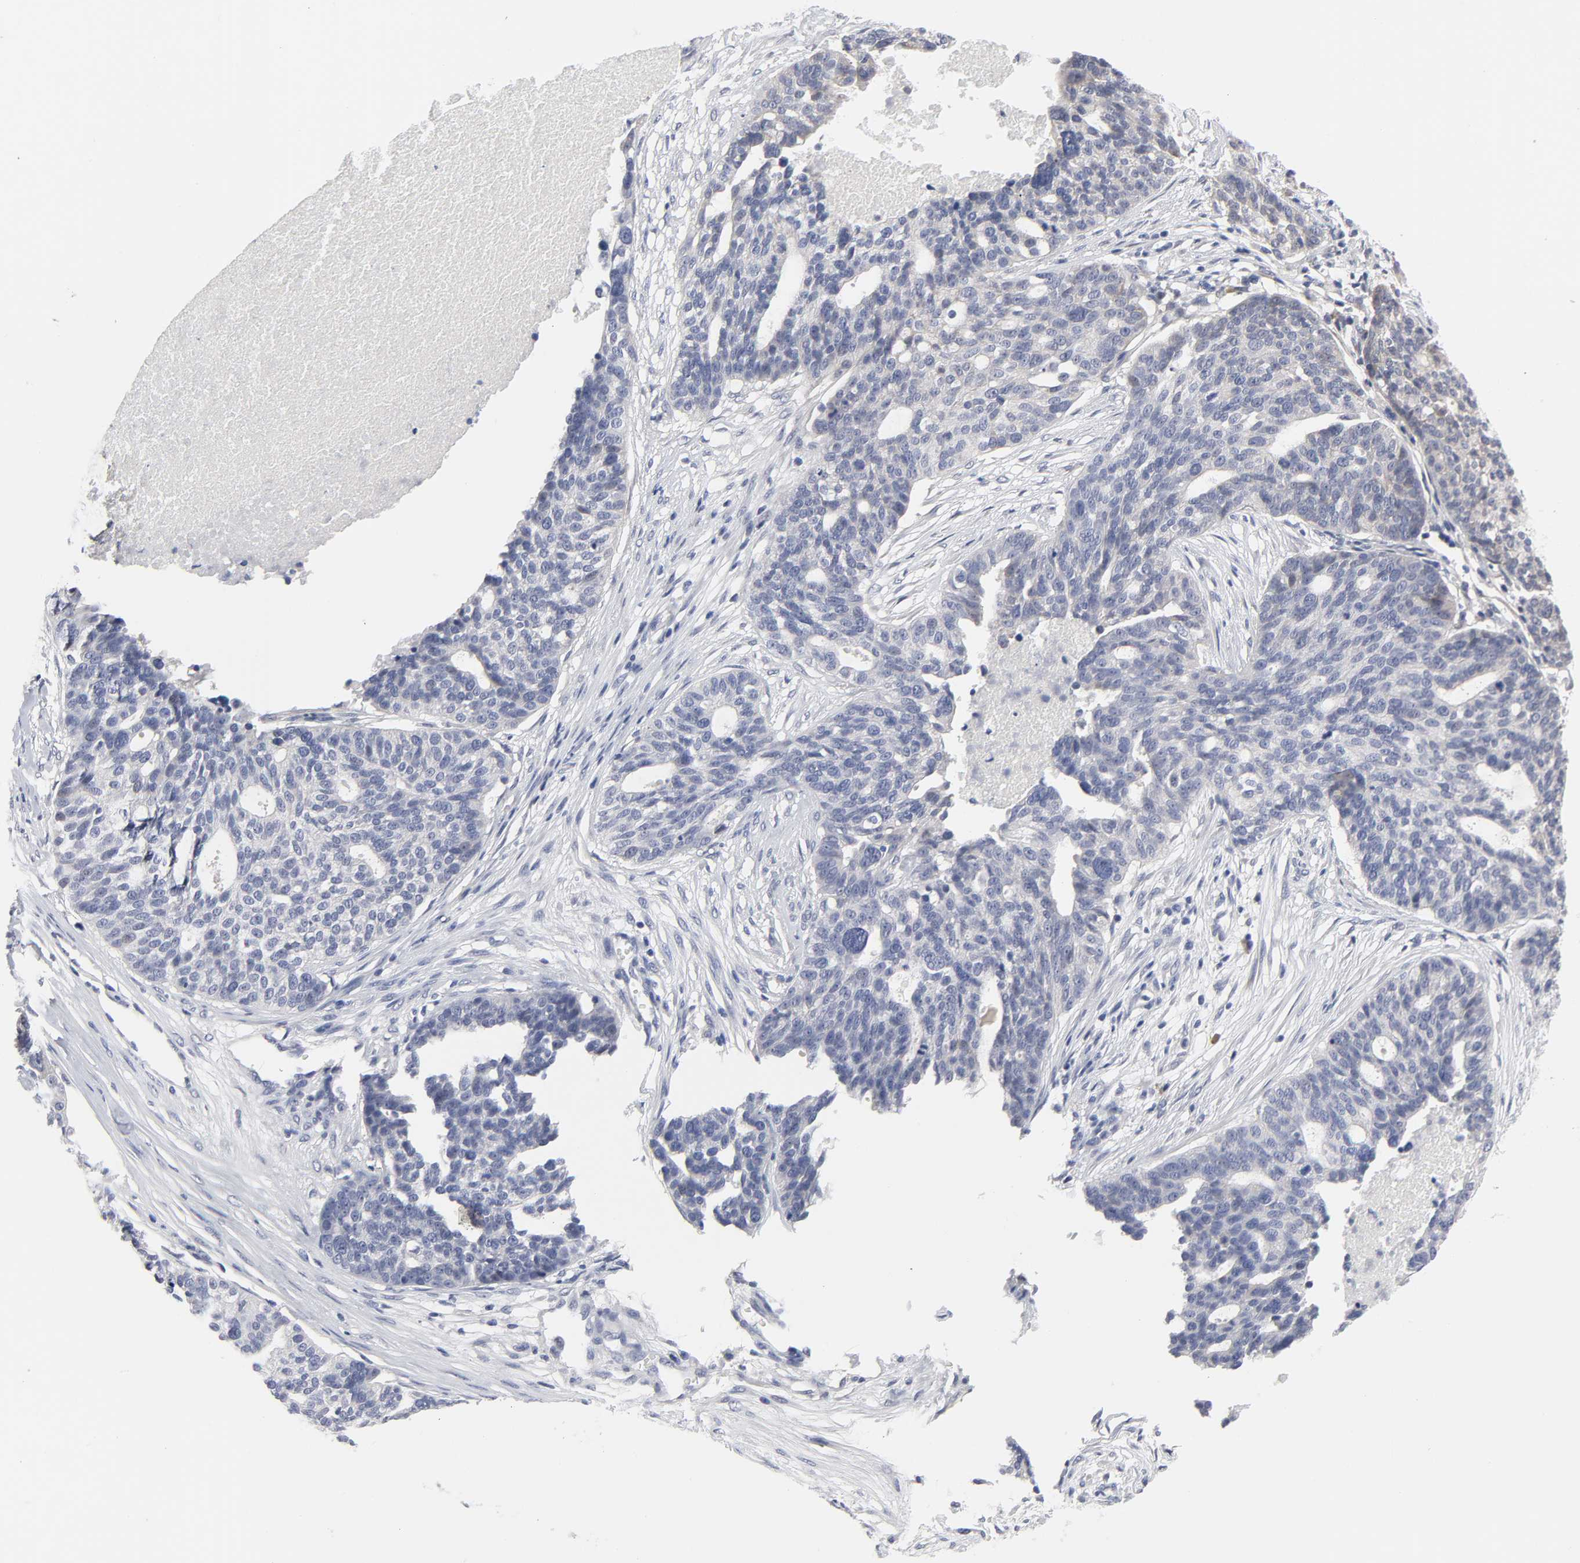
{"staining": {"intensity": "negative", "quantity": "none", "location": "none"}, "tissue": "ovarian cancer", "cell_type": "Tumor cells", "image_type": "cancer", "snomed": [{"axis": "morphology", "description": "Cystadenocarcinoma, serous, NOS"}, {"axis": "topography", "description": "Ovary"}], "caption": "Immunohistochemical staining of human serous cystadenocarcinoma (ovarian) reveals no significant positivity in tumor cells.", "gene": "HNF4A", "patient": {"sex": "female", "age": 59}}